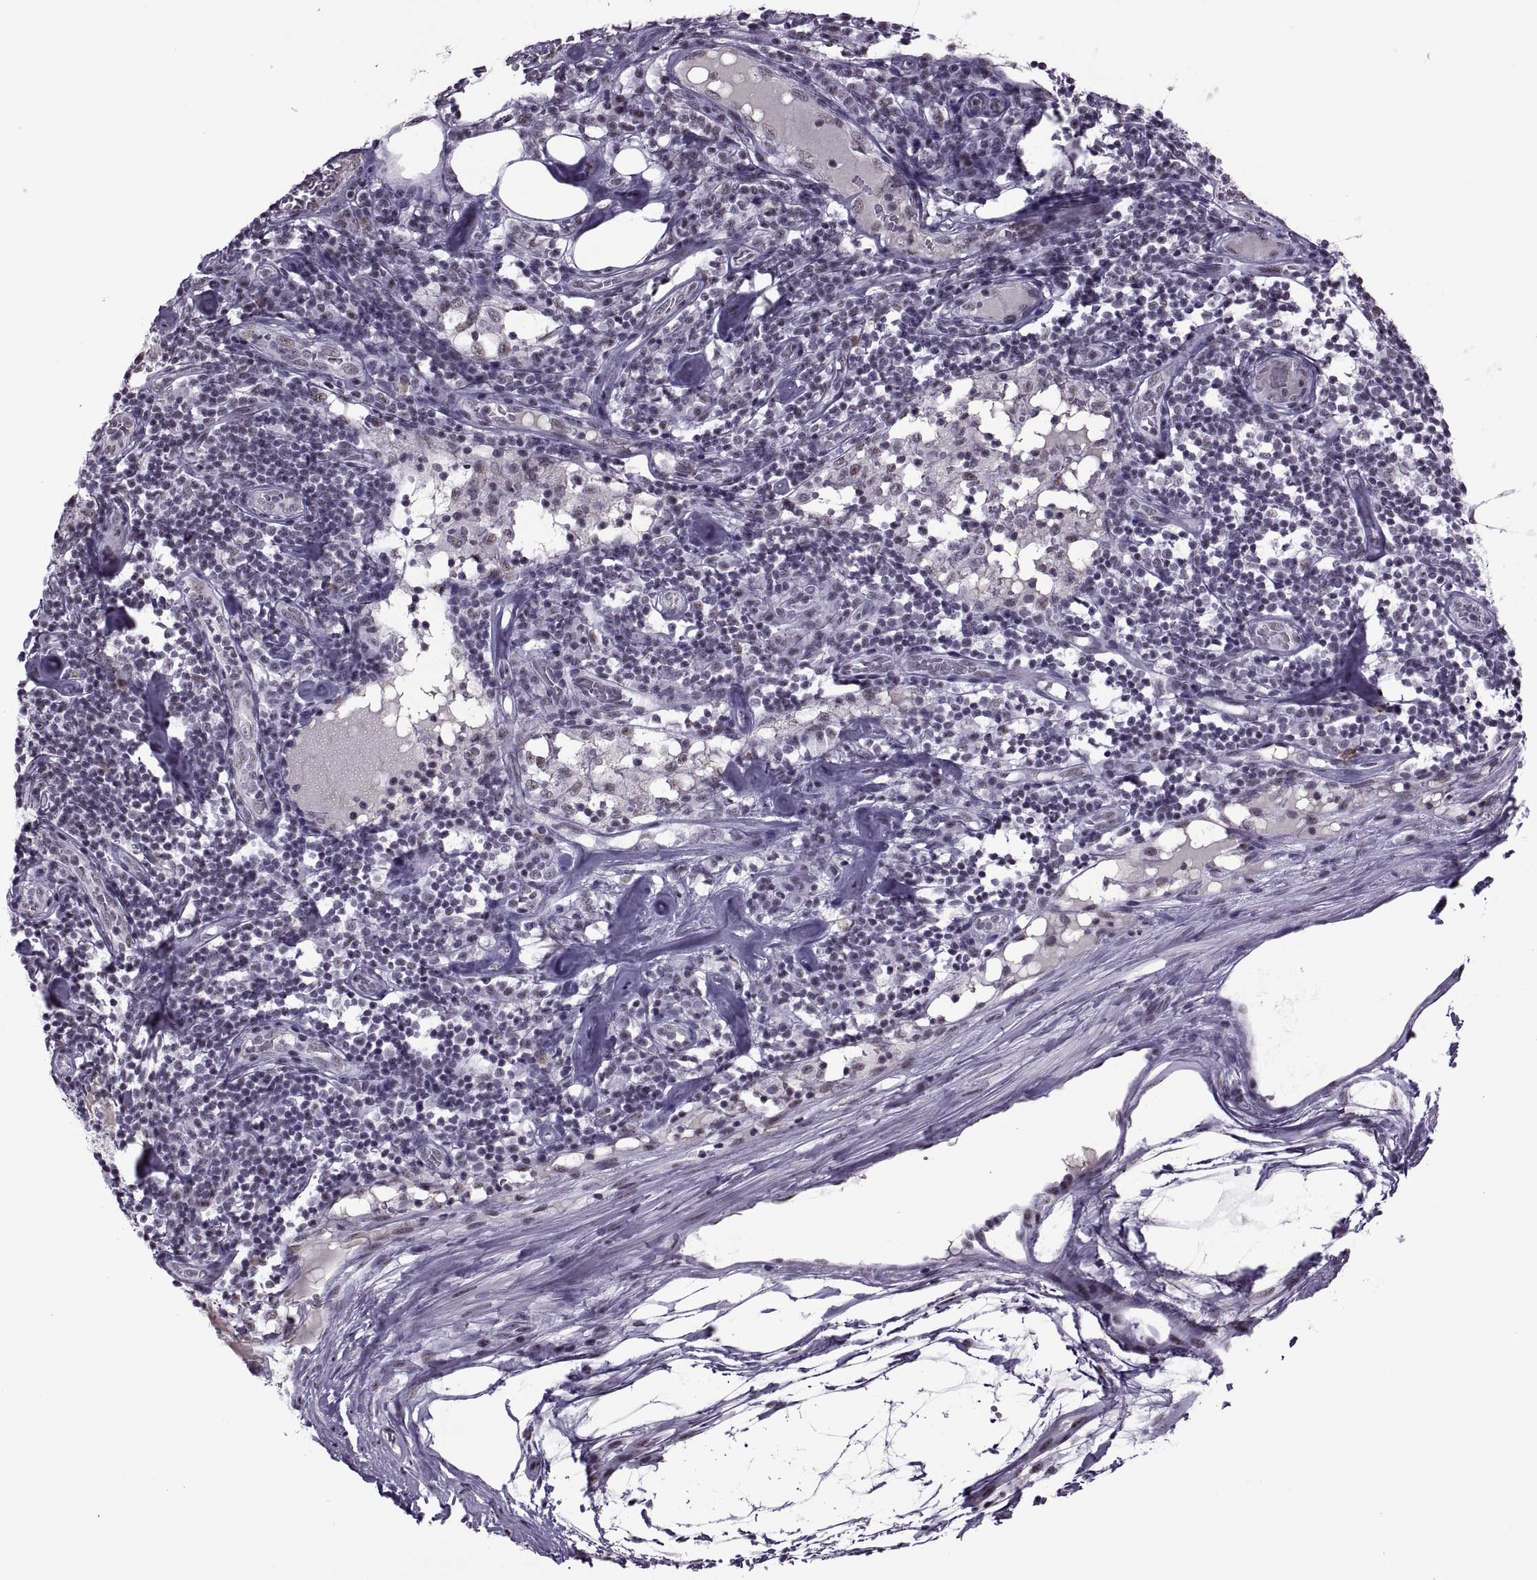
{"staining": {"intensity": "weak", "quantity": ">75%", "location": "nuclear"}, "tissue": "melanoma", "cell_type": "Tumor cells", "image_type": "cancer", "snomed": [{"axis": "morphology", "description": "Malignant melanoma, Metastatic site"}, {"axis": "topography", "description": "Lymph node"}], "caption": "Protein staining of melanoma tissue exhibits weak nuclear positivity in about >75% of tumor cells. (DAB = brown stain, brightfield microscopy at high magnification).", "gene": "MAGEA4", "patient": {"sex": "female", "age": 64}}